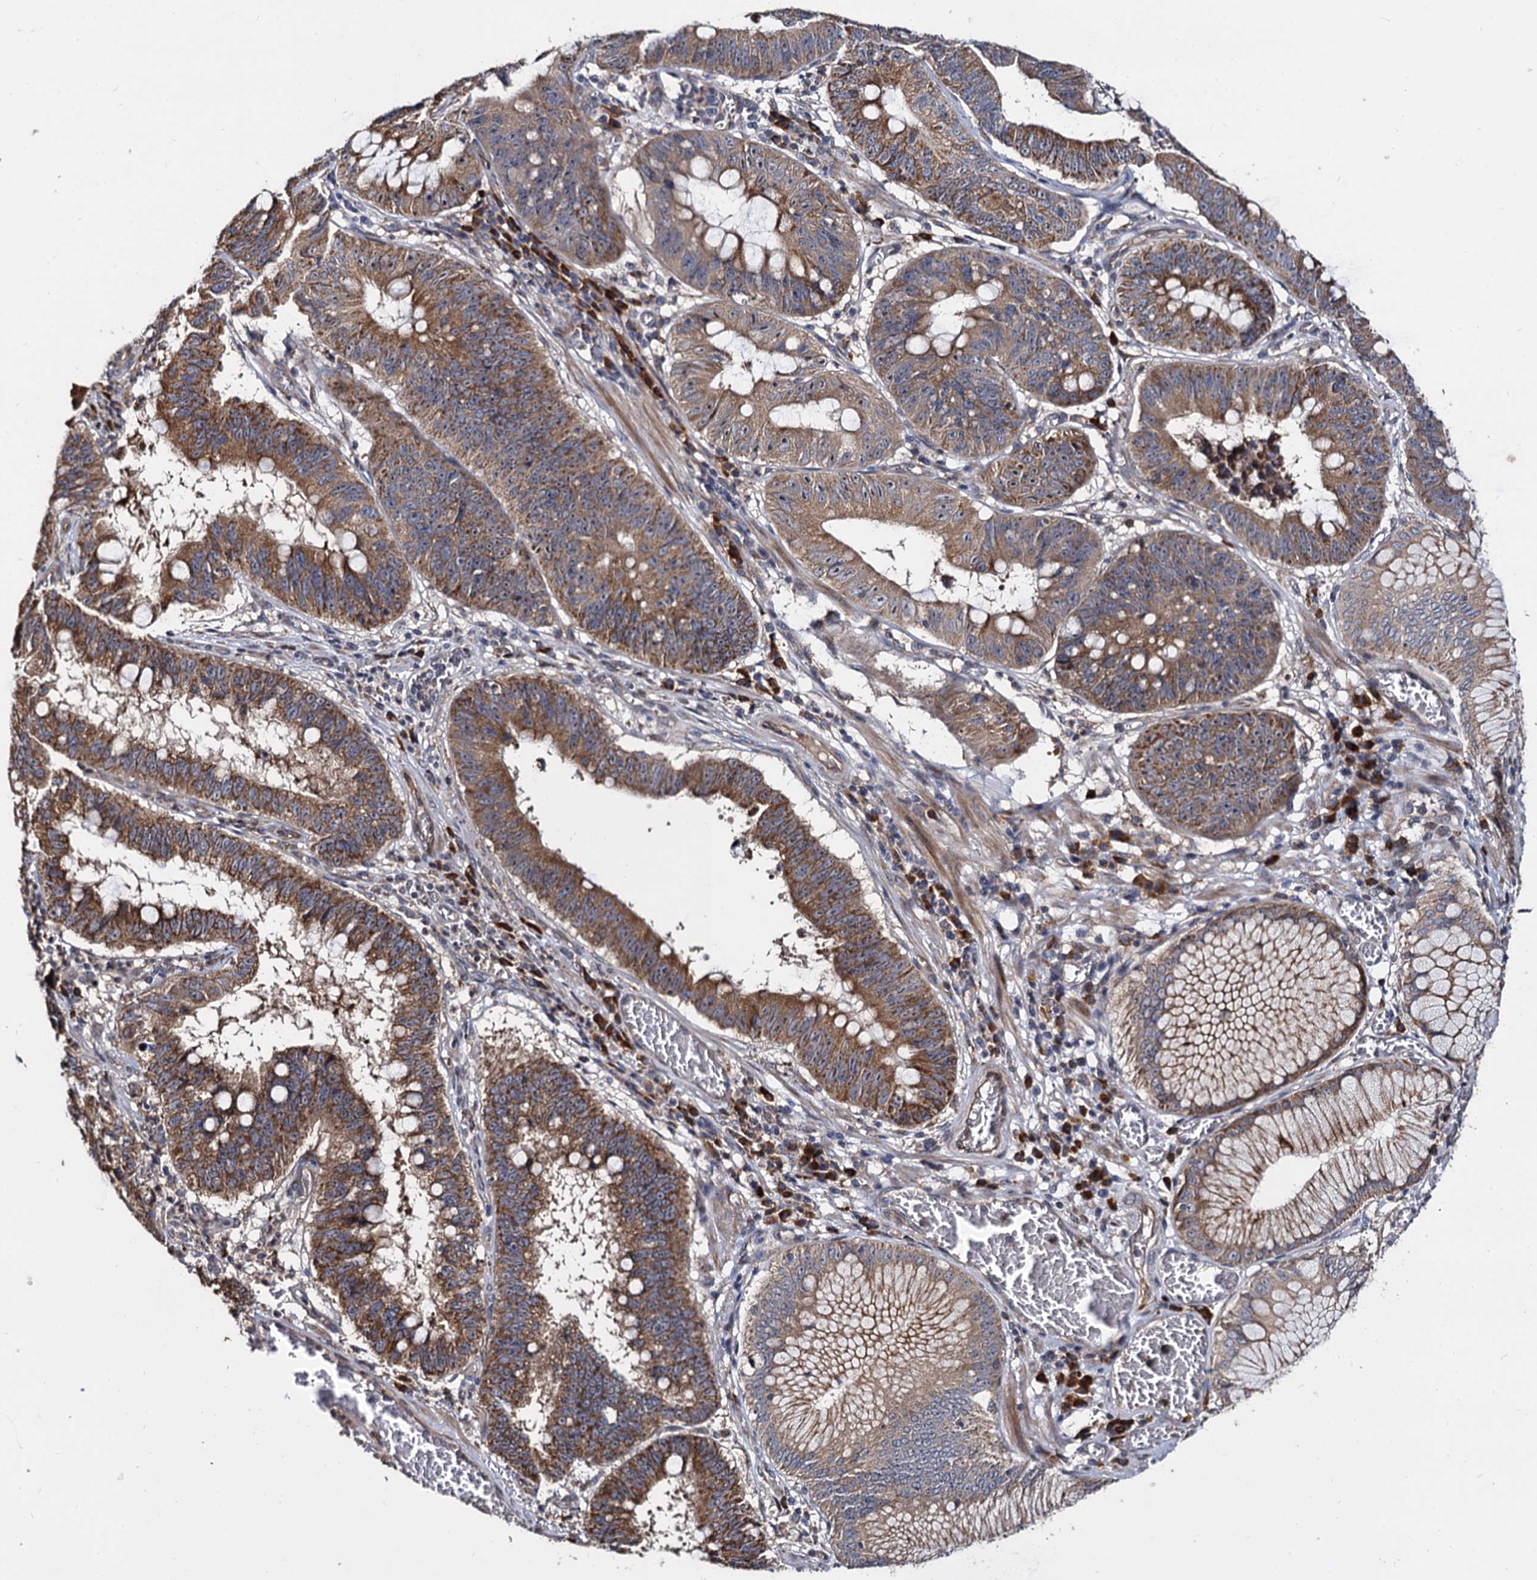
{"staining": {"intensity": "strong", "quantity": ">75%", "location": "cytoplasmic/membranous"}, "tissue": "stomach cancer", "cell_type": "Tumor cells", "image_type": "cancer", "snomed": [{"axis": "morphology", "description": "Adenocarcinoma, NOS"}, {"axis": "topography", "description": "Stomach"}], "caption": "This image shows immunohistochemistry (IHC) staining of human stomach adenocarcinoma, with high strong cytoplasmic/membranous expression in approximately >75% of tumor cells.", "gene": "WWC3", "patient": {"sex": "male", "age": 59}}